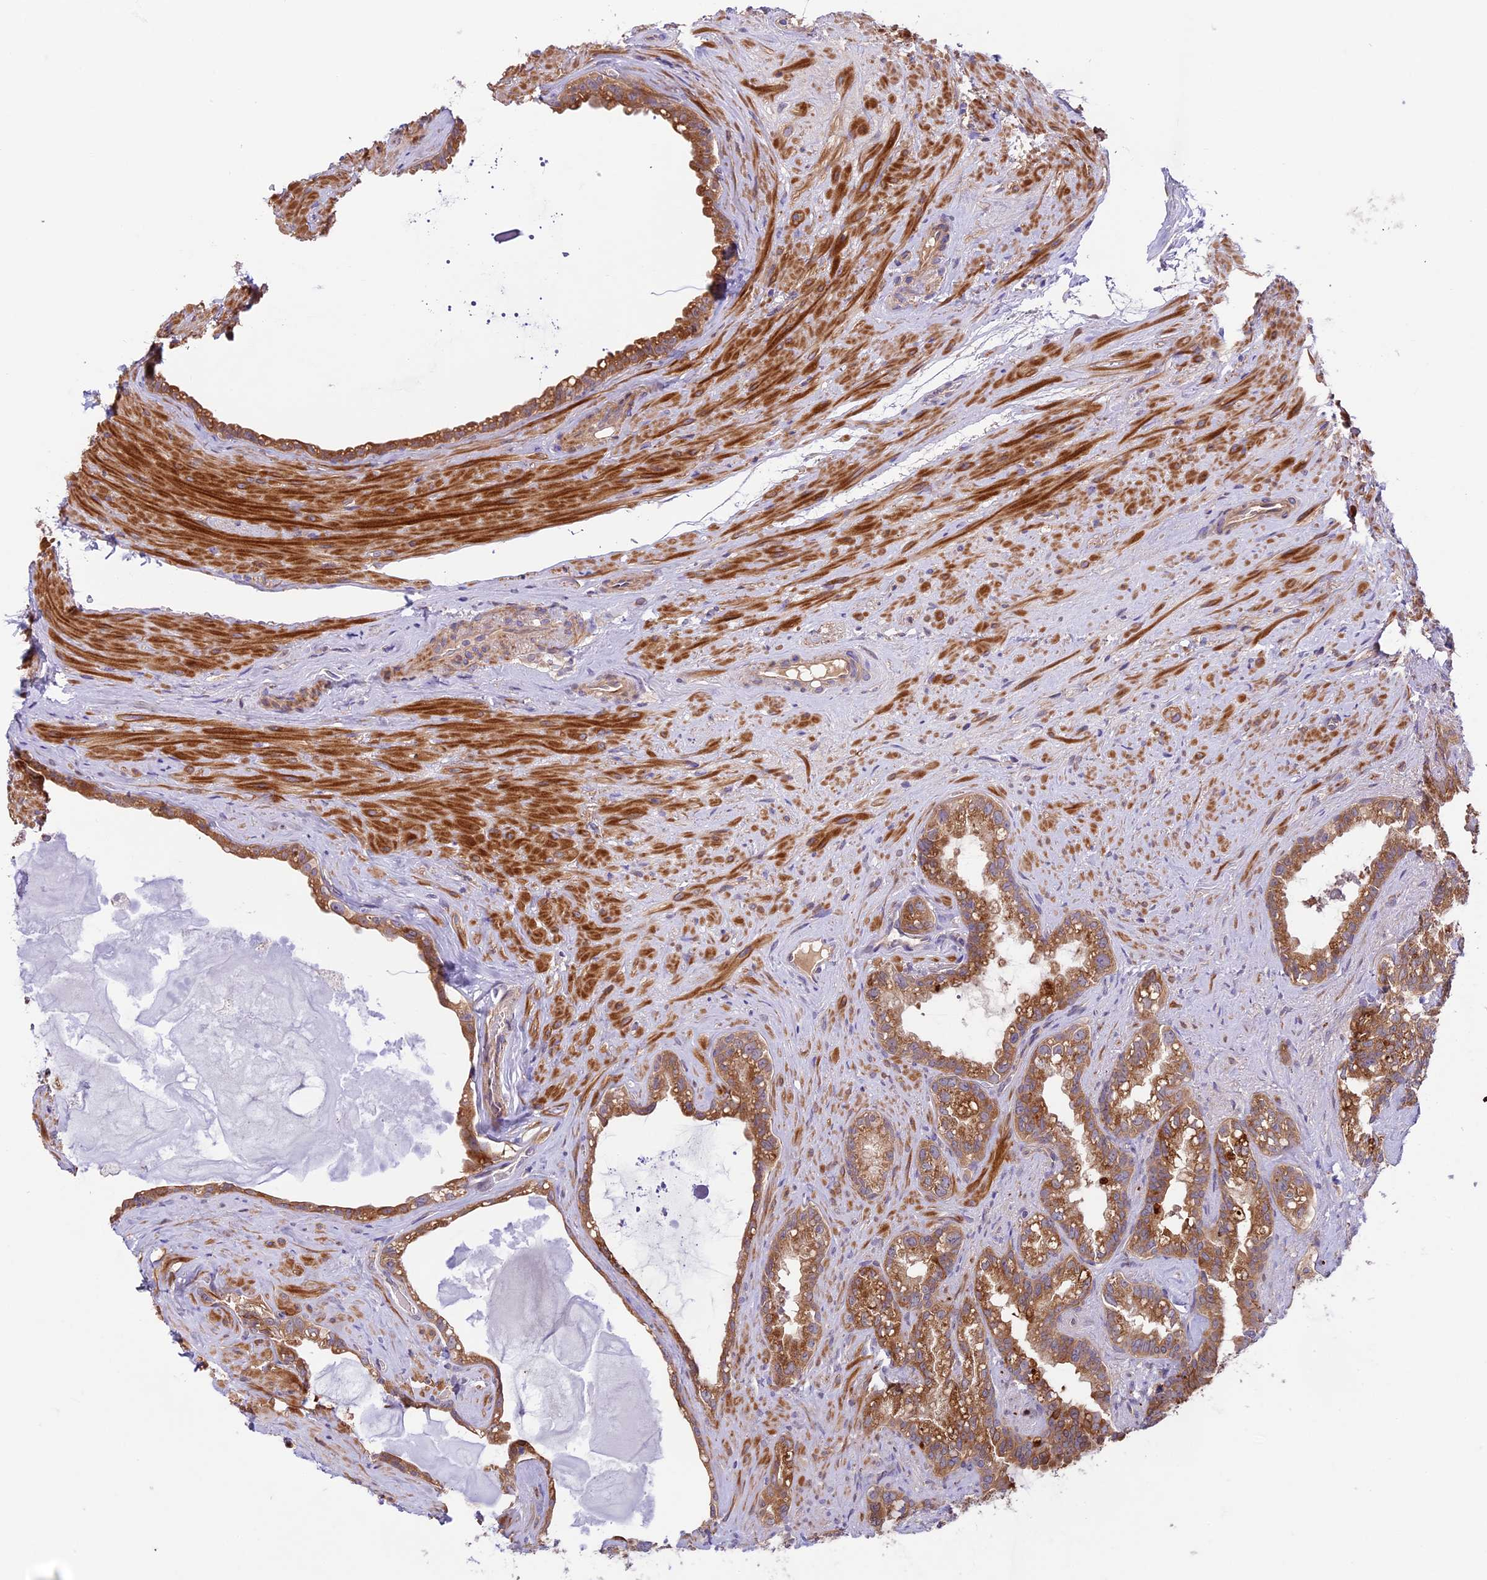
{"staining": {"intensity": "moderate", "quantity": ">75%", "location": "cytoplasmic/membranous"}, "tissue": "seminal vesicle", "cell_type": "Glandular cells", "image_type": "normal", "snomed": [{"axis": "morphology", "description": "Normal tissue, NOS"}, {"axis": "topography", "description": "Prostate"}, {"axis": "topography", "description": "Seminal veicle"}], "caption": "Moderate cytoplasmic/membranous protein positivity is identified in approximately >75% of glandular cells in seminal vesicle. (DAB IHC with brightfield microscopy, high magnification).", "gene": "COG8", "patient": {"sex": "male", "age": 79}}